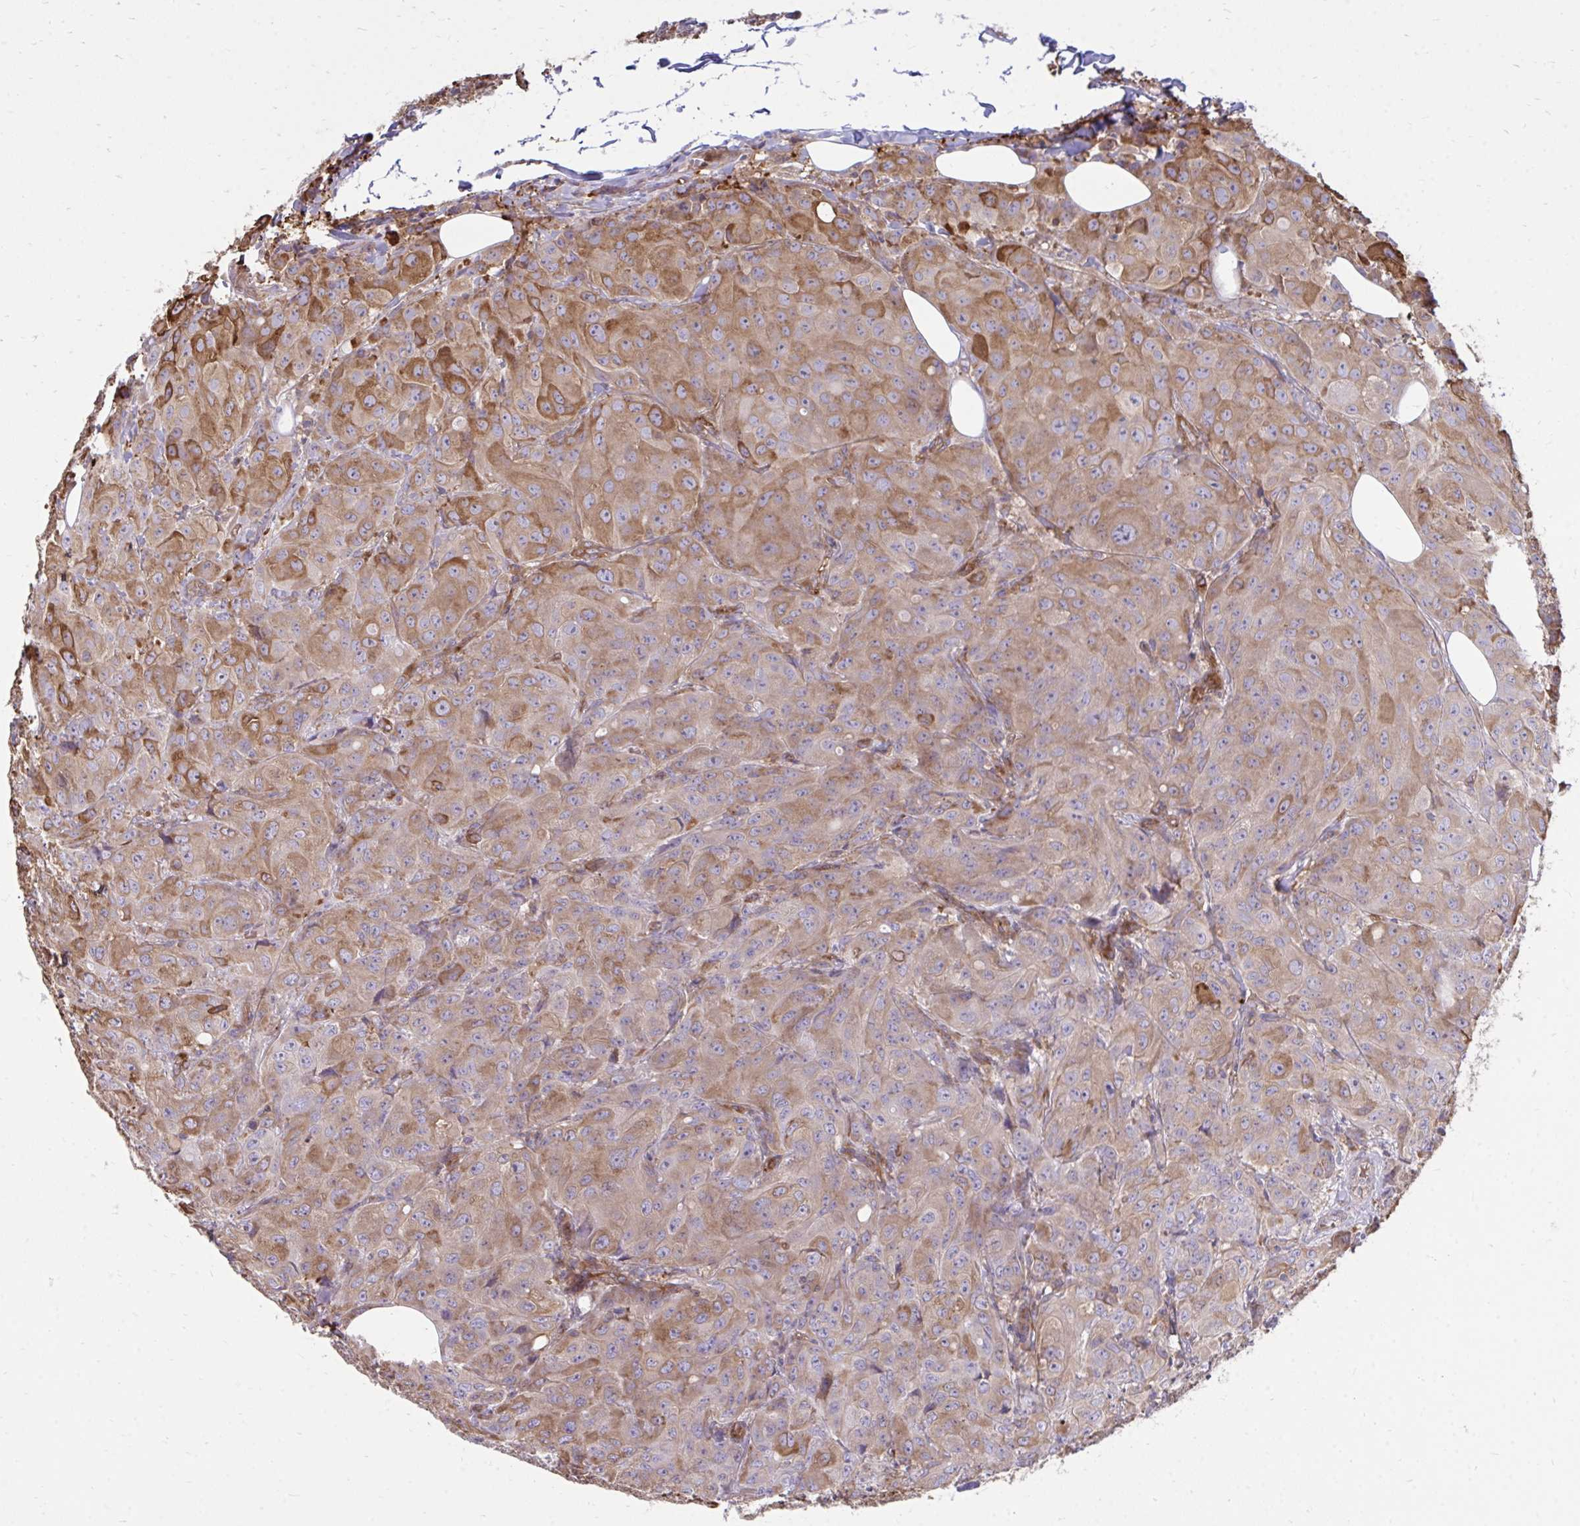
{"staining": {"intensity": "moderate", "quantity": "25%-75%", "location": "cytoplasmic/membranous"}, "tissue": "breast cancer", "cell_type": "Tumor cells", "image_type": "cancer", "snomed": [{"axis": "morphology", "description": "Duct carcinoma"}, {"axis": "topography", "description": "Breast"}], "caption": "IHC of human breast cancer shows medium levels of moderate cytoplasmic/membranous positivity in approximately 25%-75% of tumor cells.", "gene": "ASAP1", "patient": {"sex": "female", "age": 43}}